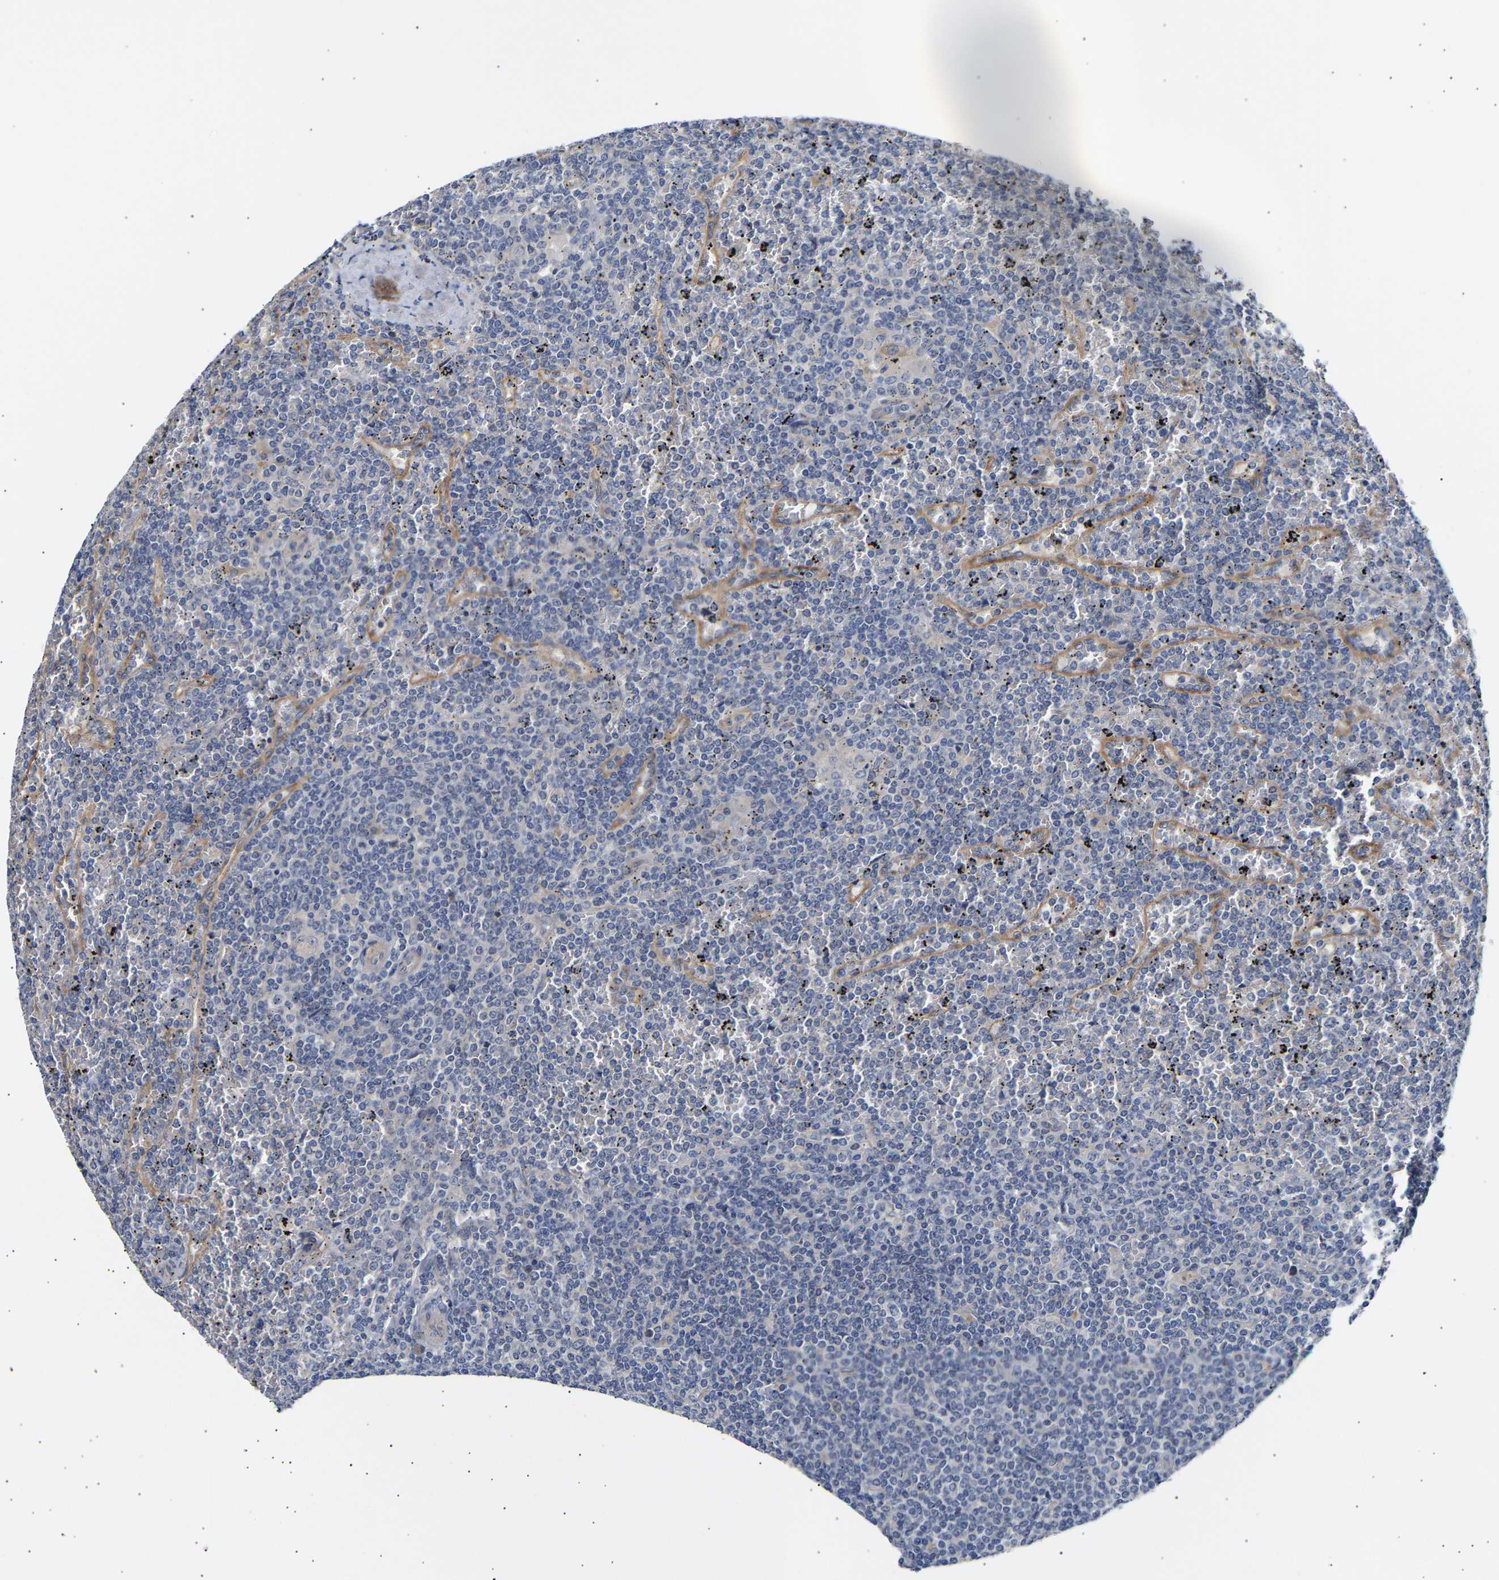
{"staining": {"intensity": "negative", "quantity": "none", "location": "none"}, "tissue": "lymphoma", "cell_type": "Tumor cells", "image_type": "cancer", "snomed": [{"axis": "morphology", "description": "Malignant lymphoma, non-Hodgkin's type, Low grade"}, {"axis": "topography", "description": "Spleen"}], "caption": "Immunohistochemical staining of human malignant lymphoma, non-Hodgkin's type (low-grade) exhibits no significant staining in tumor cells. (Brightfield microscopy of DAB IHC at high magnification).", "gene": "KASH5", "patient": {"sex": "female", "age": 19}}